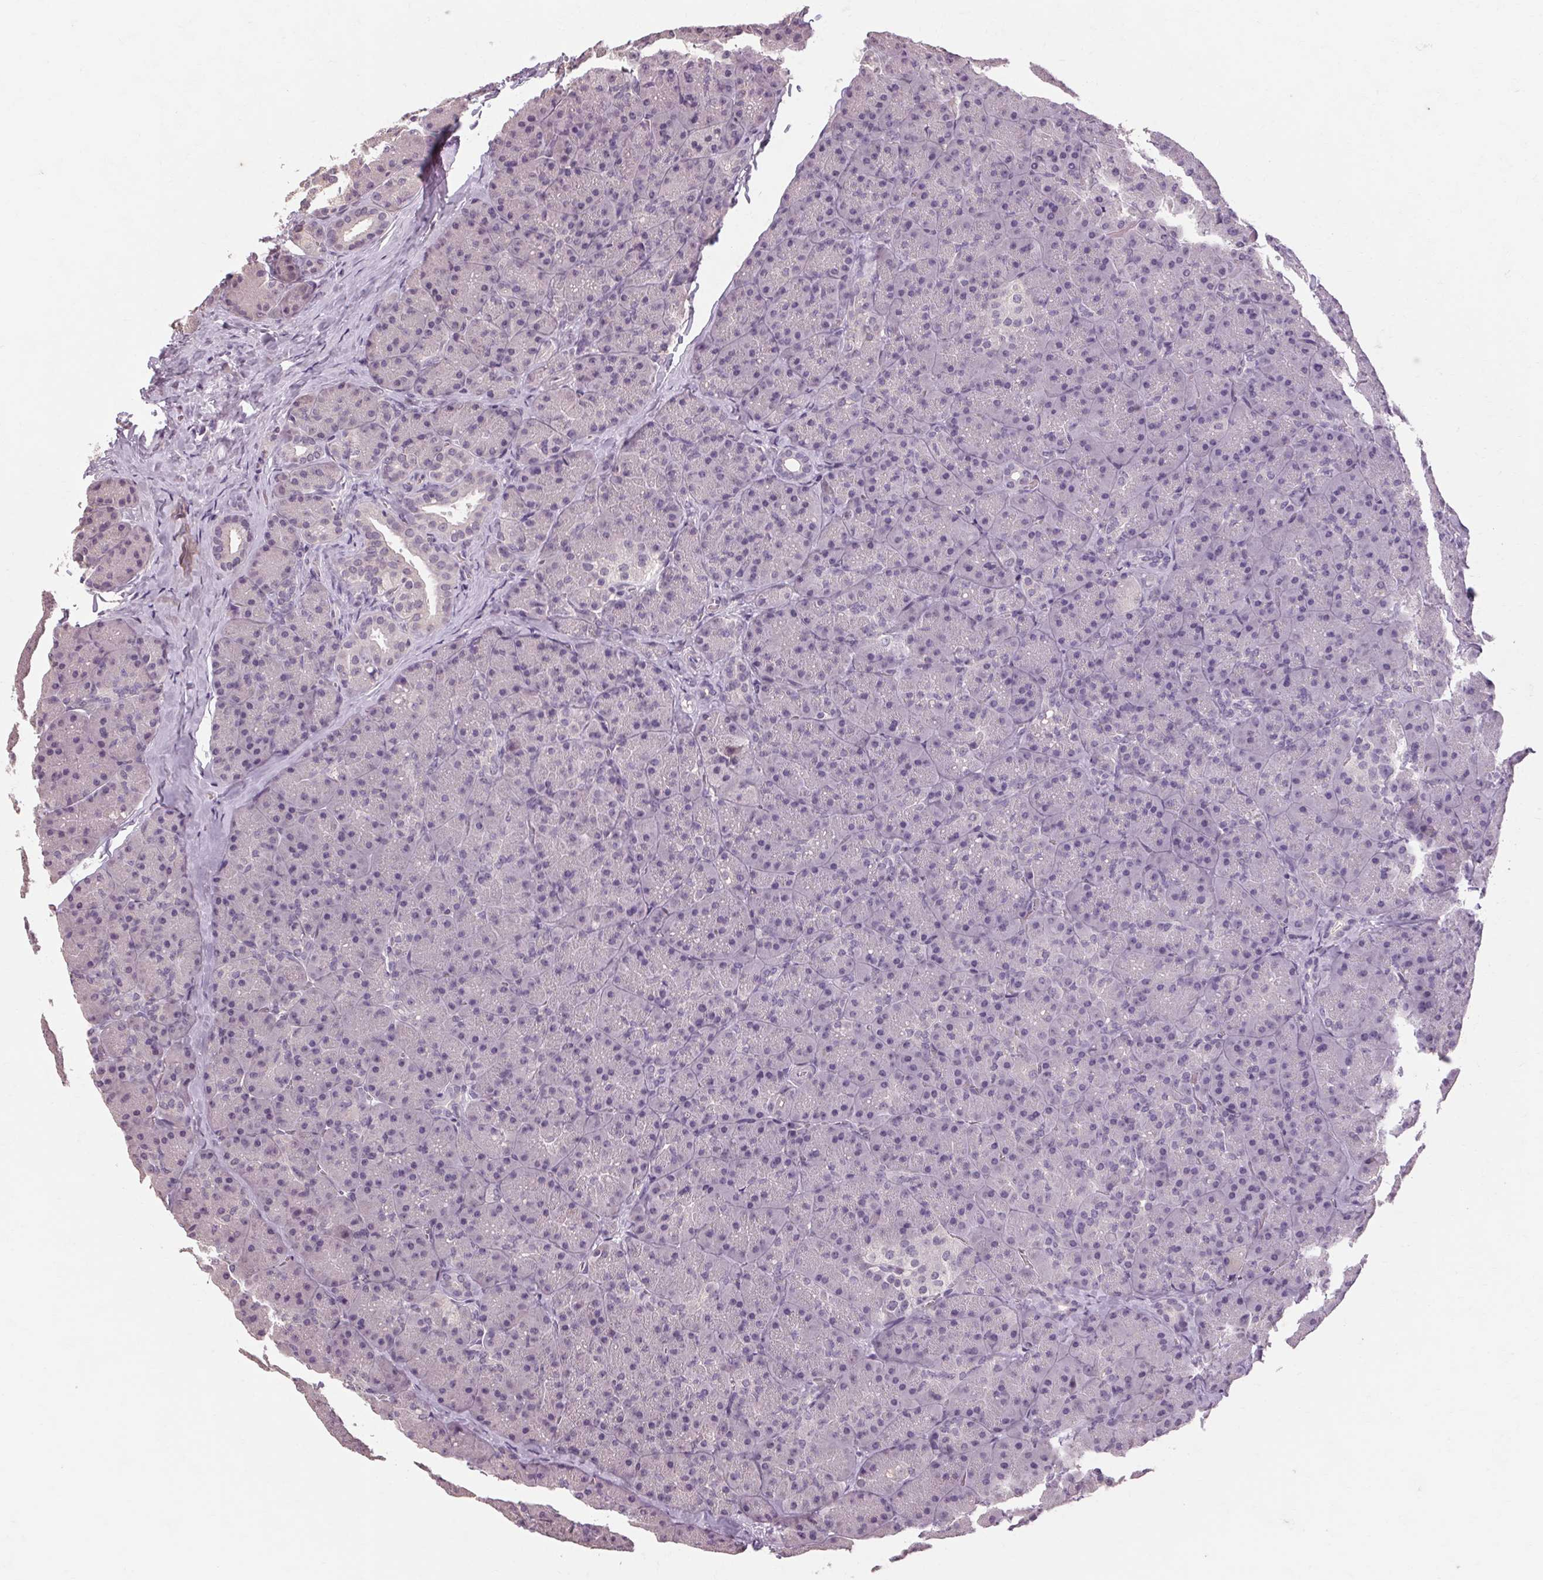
{"staining": {"intensity": "negative", "quantity": "none", "location": "none"}, "tissue": "pancreas", "cell_type": "Exocrine glandular cells", "image_type": "normal", "snomed": [{"axis": "morphology", "description": "Normal tissue, NOS"}, {"axis": "topography", "description": "Pancreas"}], "caption": "An immunohistochemistry photomicrograph of normal pancreas is shown. There is no staining in exocrine glandular cells of pancreas. The staining is performed using DAB brown chromogen with nuclei counter-stained in using hematoxylin.", "gene": "POMC", "patient": {"sex": "male", "age": 57}}